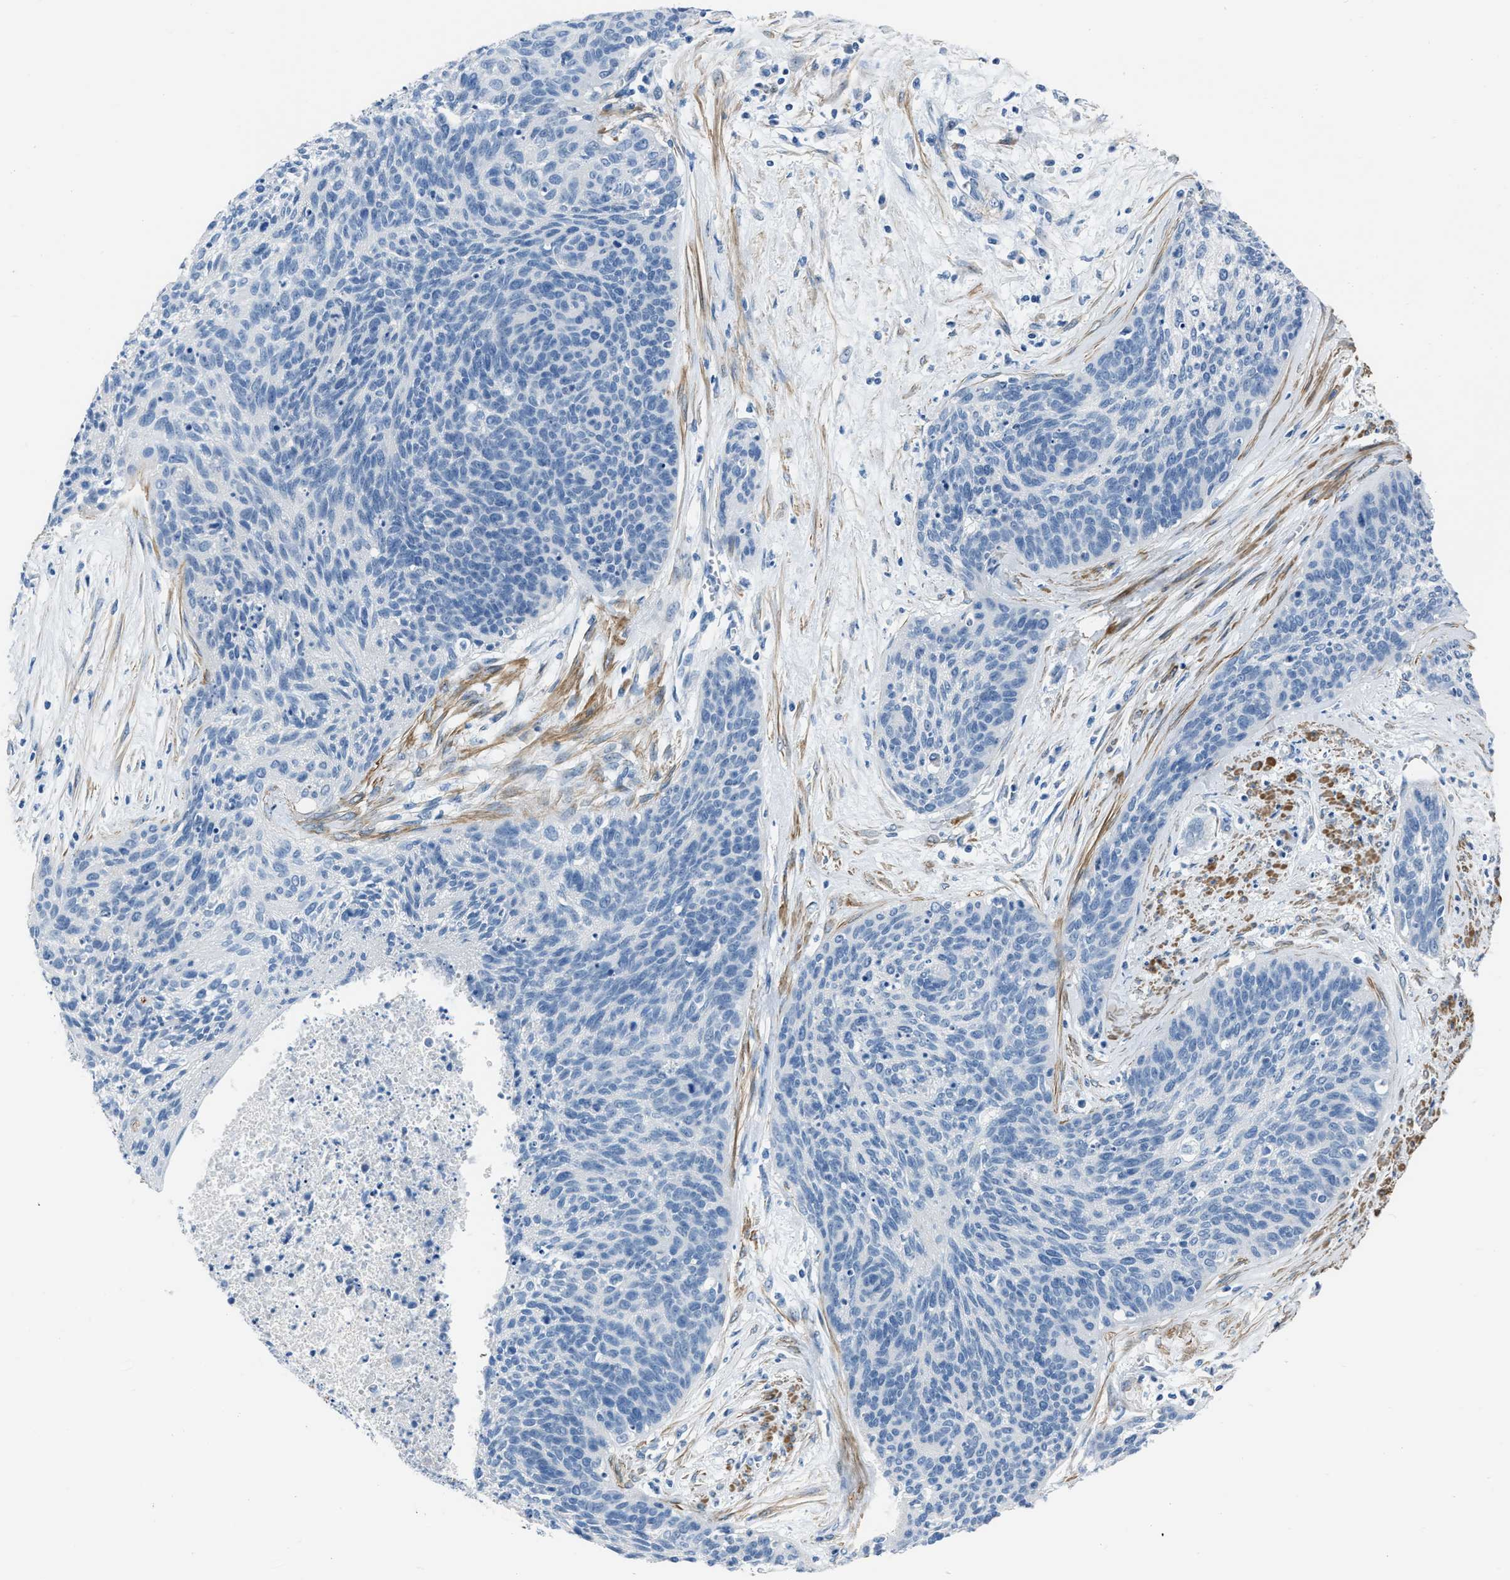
{"staining": {"intensity": "negative", "quantity": "none", "location": "none"}, "tissue": "cervical cancer", "cell_type": "Tumor cells", "image_type": "cancer", "snomed": [{"axis": "morphology", "description": "Squamous cell carcinoma, NOS"}, {"axis": "topography", "description": "Cervix"}], "caption": "Tumor cells are negative for brown protein staining in cervical cancer.", "gene": "SPATC1L", "patient": {"sex": "female", "age": 55}}